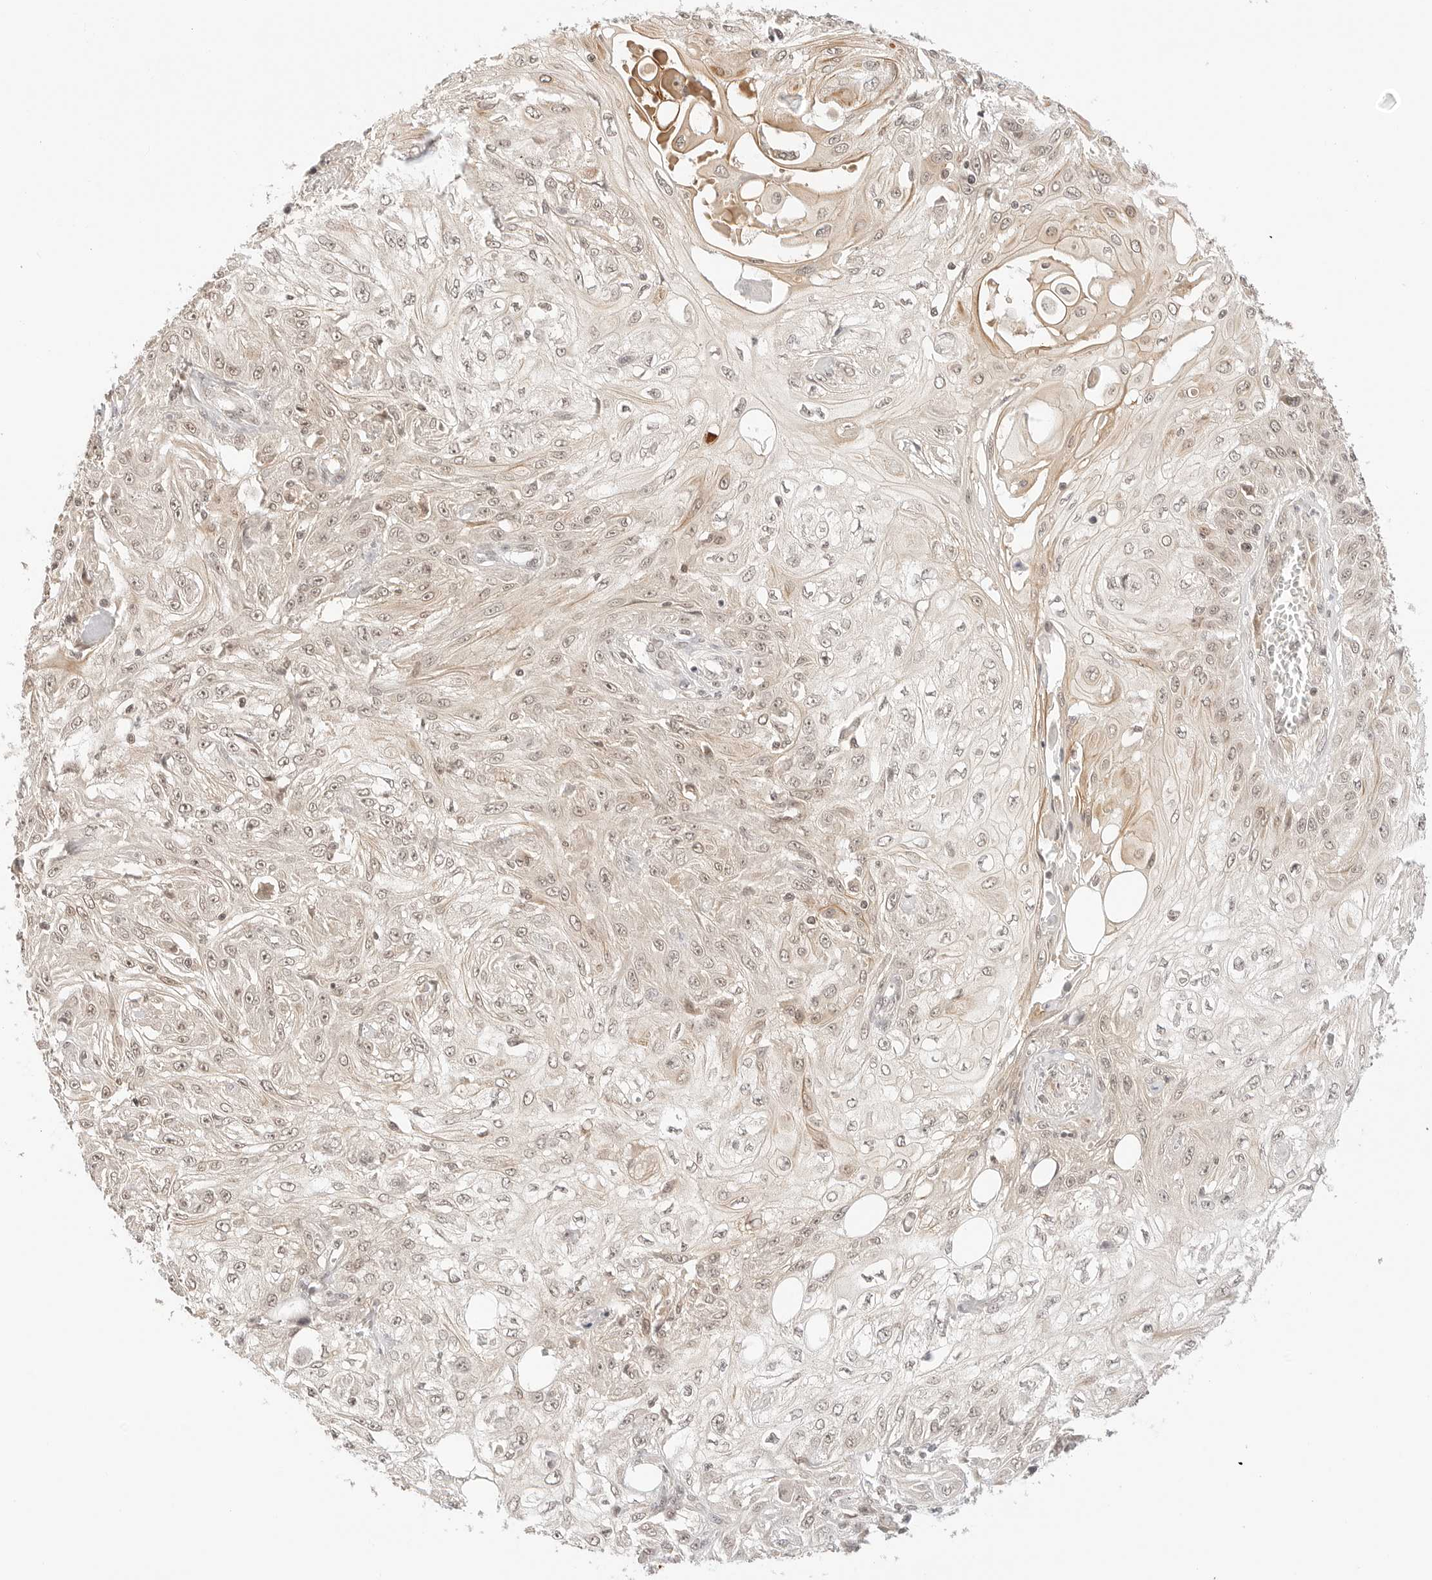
{"staining": {"intensity": "weak", "quantity": ">75%", "location": "nuclear"}, "tissue": "skin cancer", "cell_type": "Tumor cells", "image_type": "cancer", "snomed": [{"axis": "morphology", "description": "Squamous cell carcinoma, NOS"}, {"axis": "morphology", "description": "Squamous cell carcinoma, metastatic, NOS"}, {"axis": "topography", "description": "Skin"}, {"axis": "topography", "description": "Lymph node"}], "caption": "Skin cancer (metastatic squamous cell carcinoma) stained with a brown dye exhibits weak nuclear positive expression in about >75% of tumor cells.", "gene": "SEPTIN4", "patient": {"sex": "male", "age": 75}}